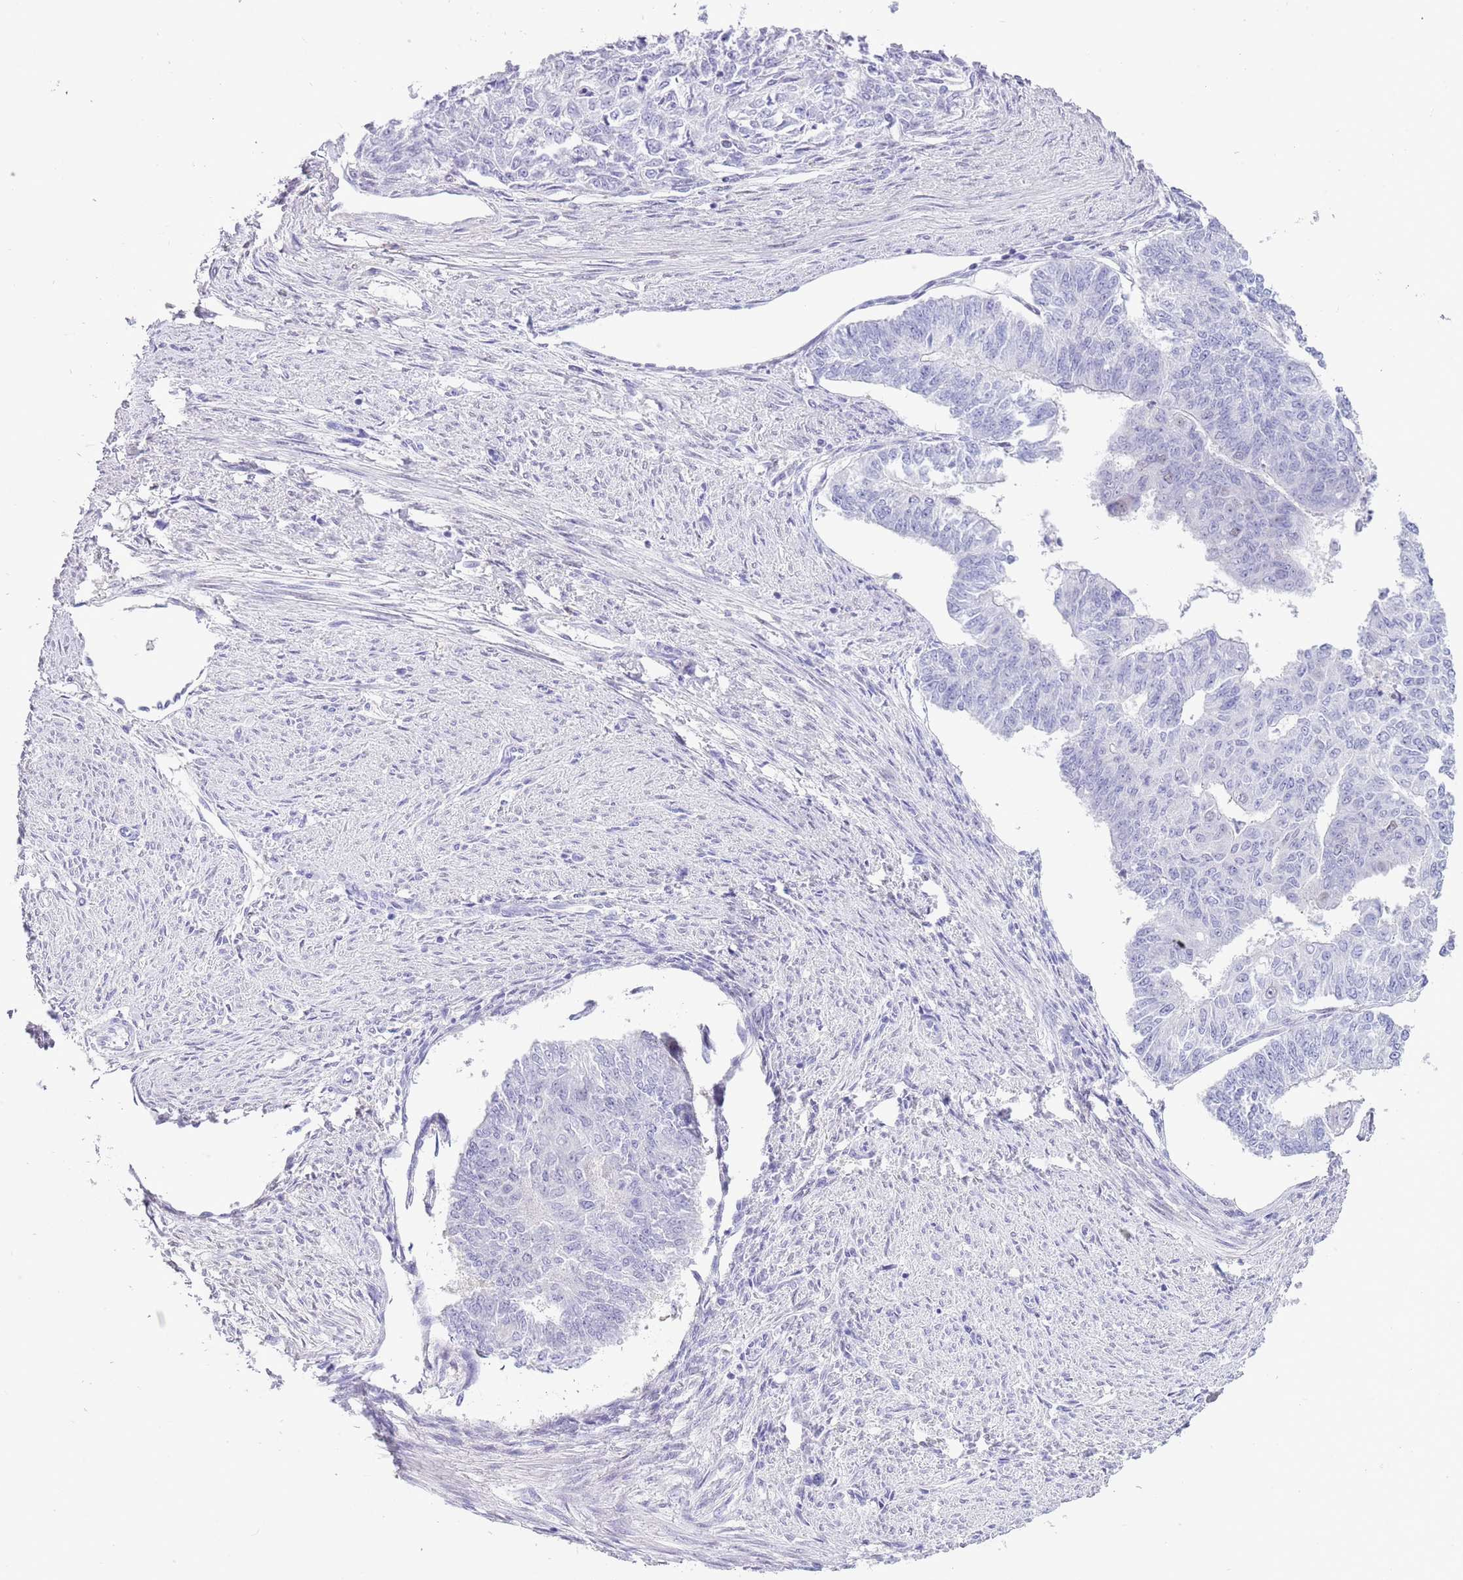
{"staining": {"intensity": "negative", "quantity": "none", "location": "none"}, "tissue": "endometrial cancer", "cell_type": "Tumor cells", "image_type": "cancer", "snomed": [{"axis": "morphology", "description": "Adenocarcinoma, NOS"}, {"axis": "topography", "description": "Endometrium"}], "caption": "This is a image of immunohistochemistry (IHC) staining of endometrial adenocarcinoma, which shows no expression in tumor cells. (DAB (3,3'-diaminobenzidine) immunohistochemistry, high magnification).", "gene": "PPP1R17", "patient": {"sex": "female", "age": 32}}